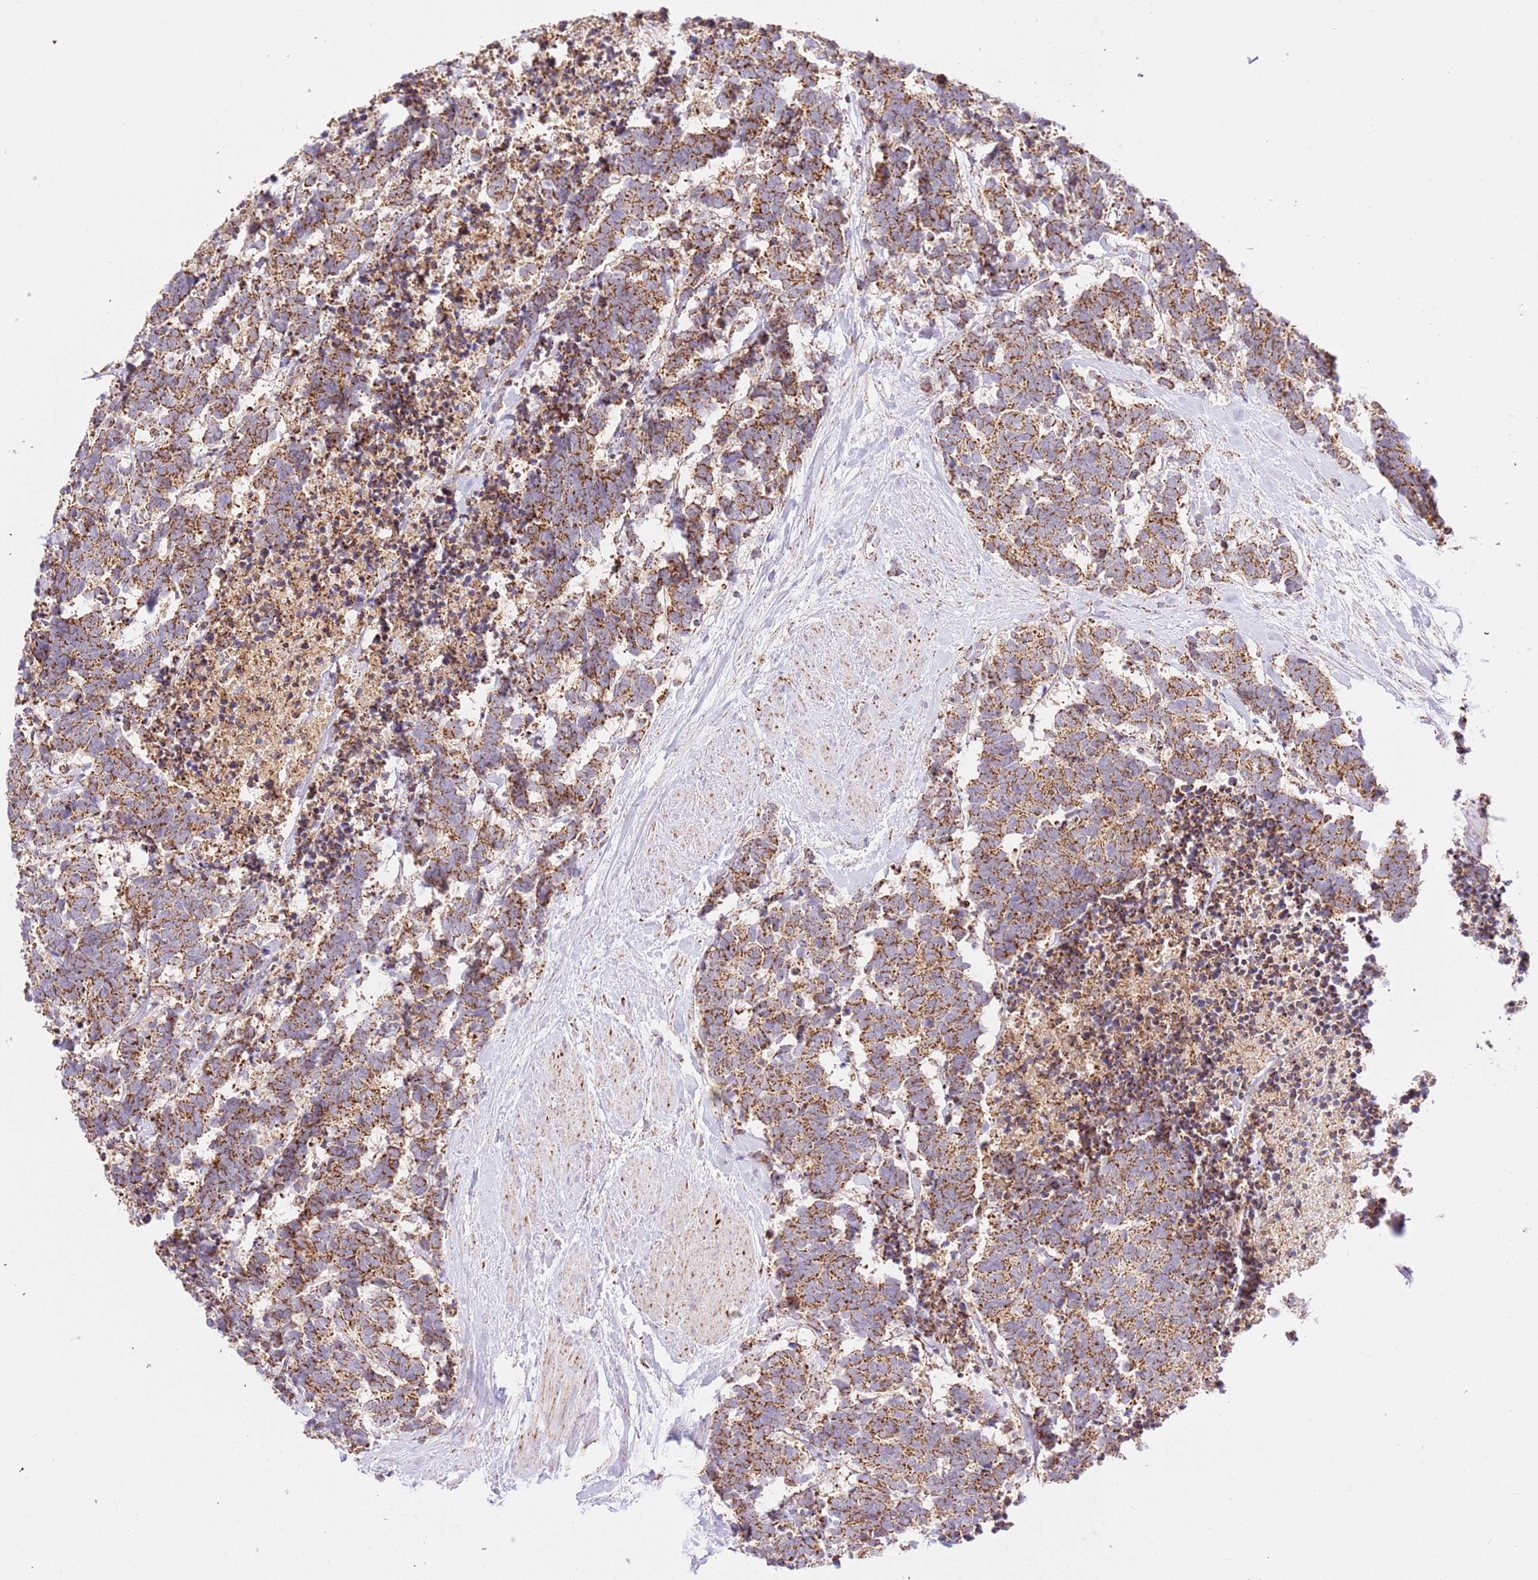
{"staining": {"intensity": "moderate", "quantity": ">75%", "location": "cytoplasmic/membranous"}, "tissue": "carcinoid", "cell_type": "Tumor cells", "image_type": "cancer", "snomed": [{"axis": "morphology", "description": "Carcinoma, NOS"}, {"axis": "morphology", "description": "Carcinoid, malignant, NOS"}, {"axis": "topography", "description": "Prostate"}], "caption": "Tumor cells exhibit medium levels of moderate cytoplasmic/membranous staining in about >75% of cells in human carcinoid.", "gene": "ZBTB39", "patient": {"sex": "male", "age": 57}}